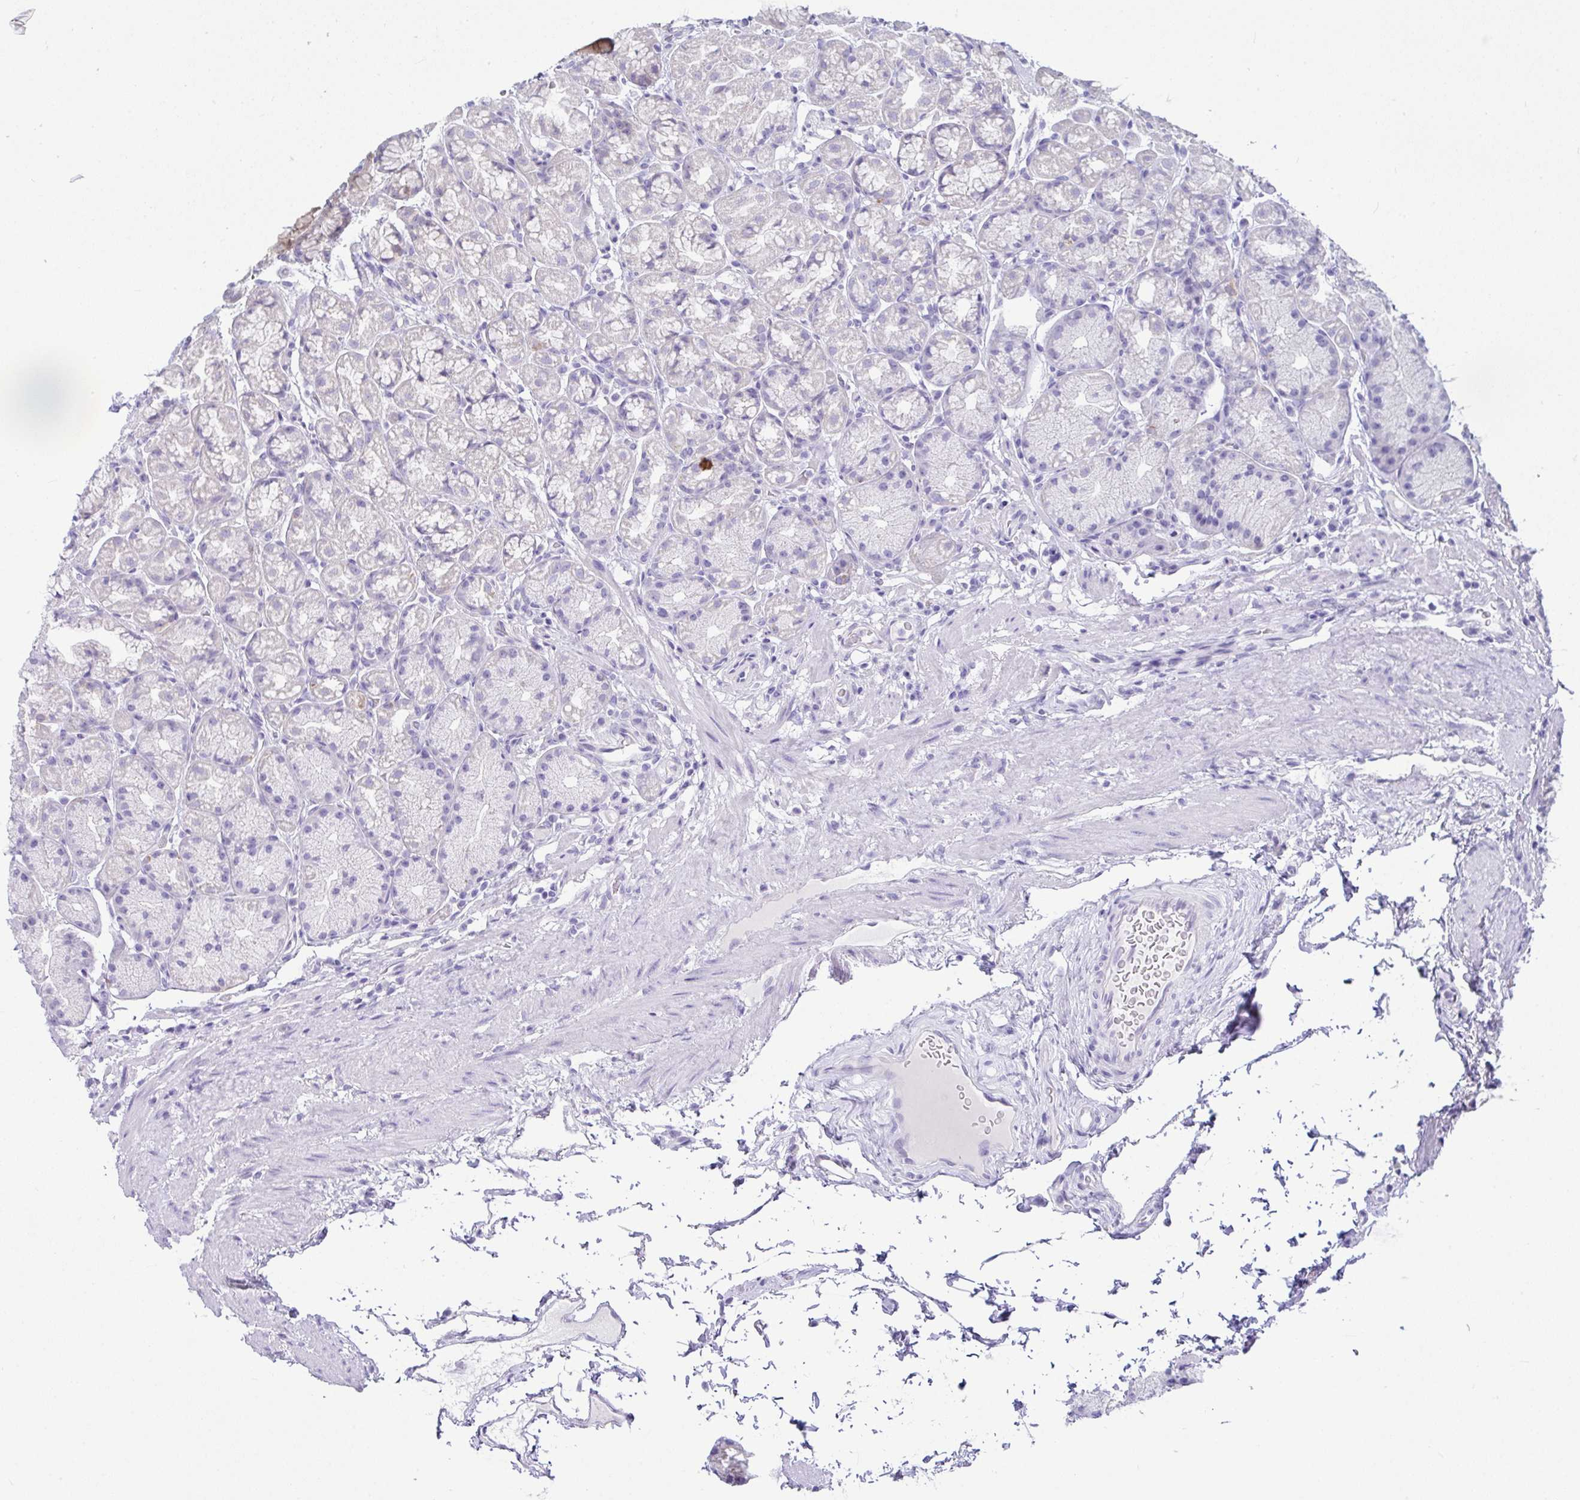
{"staining": {"intensity": "moderate", "quantity": "<25%", "location": "cytoplasmic/membranous"}, "tissue": "stomach", "cell_type": "Glandular cells", "image_type": "normal", "snomed": [{"axis": "morphology", "description": "Normal tissue, NOS"}, {"axis": "topography", "description": "Stomach, lower"}], "caption": "Brown immunohistochemical staining in unremarkable stomach shows moderate cytoplasmic/membranous positivity in about <25% of glandular cells.", "gene": "LGALS4", "patient": {"sex": "male", "age": 67}}